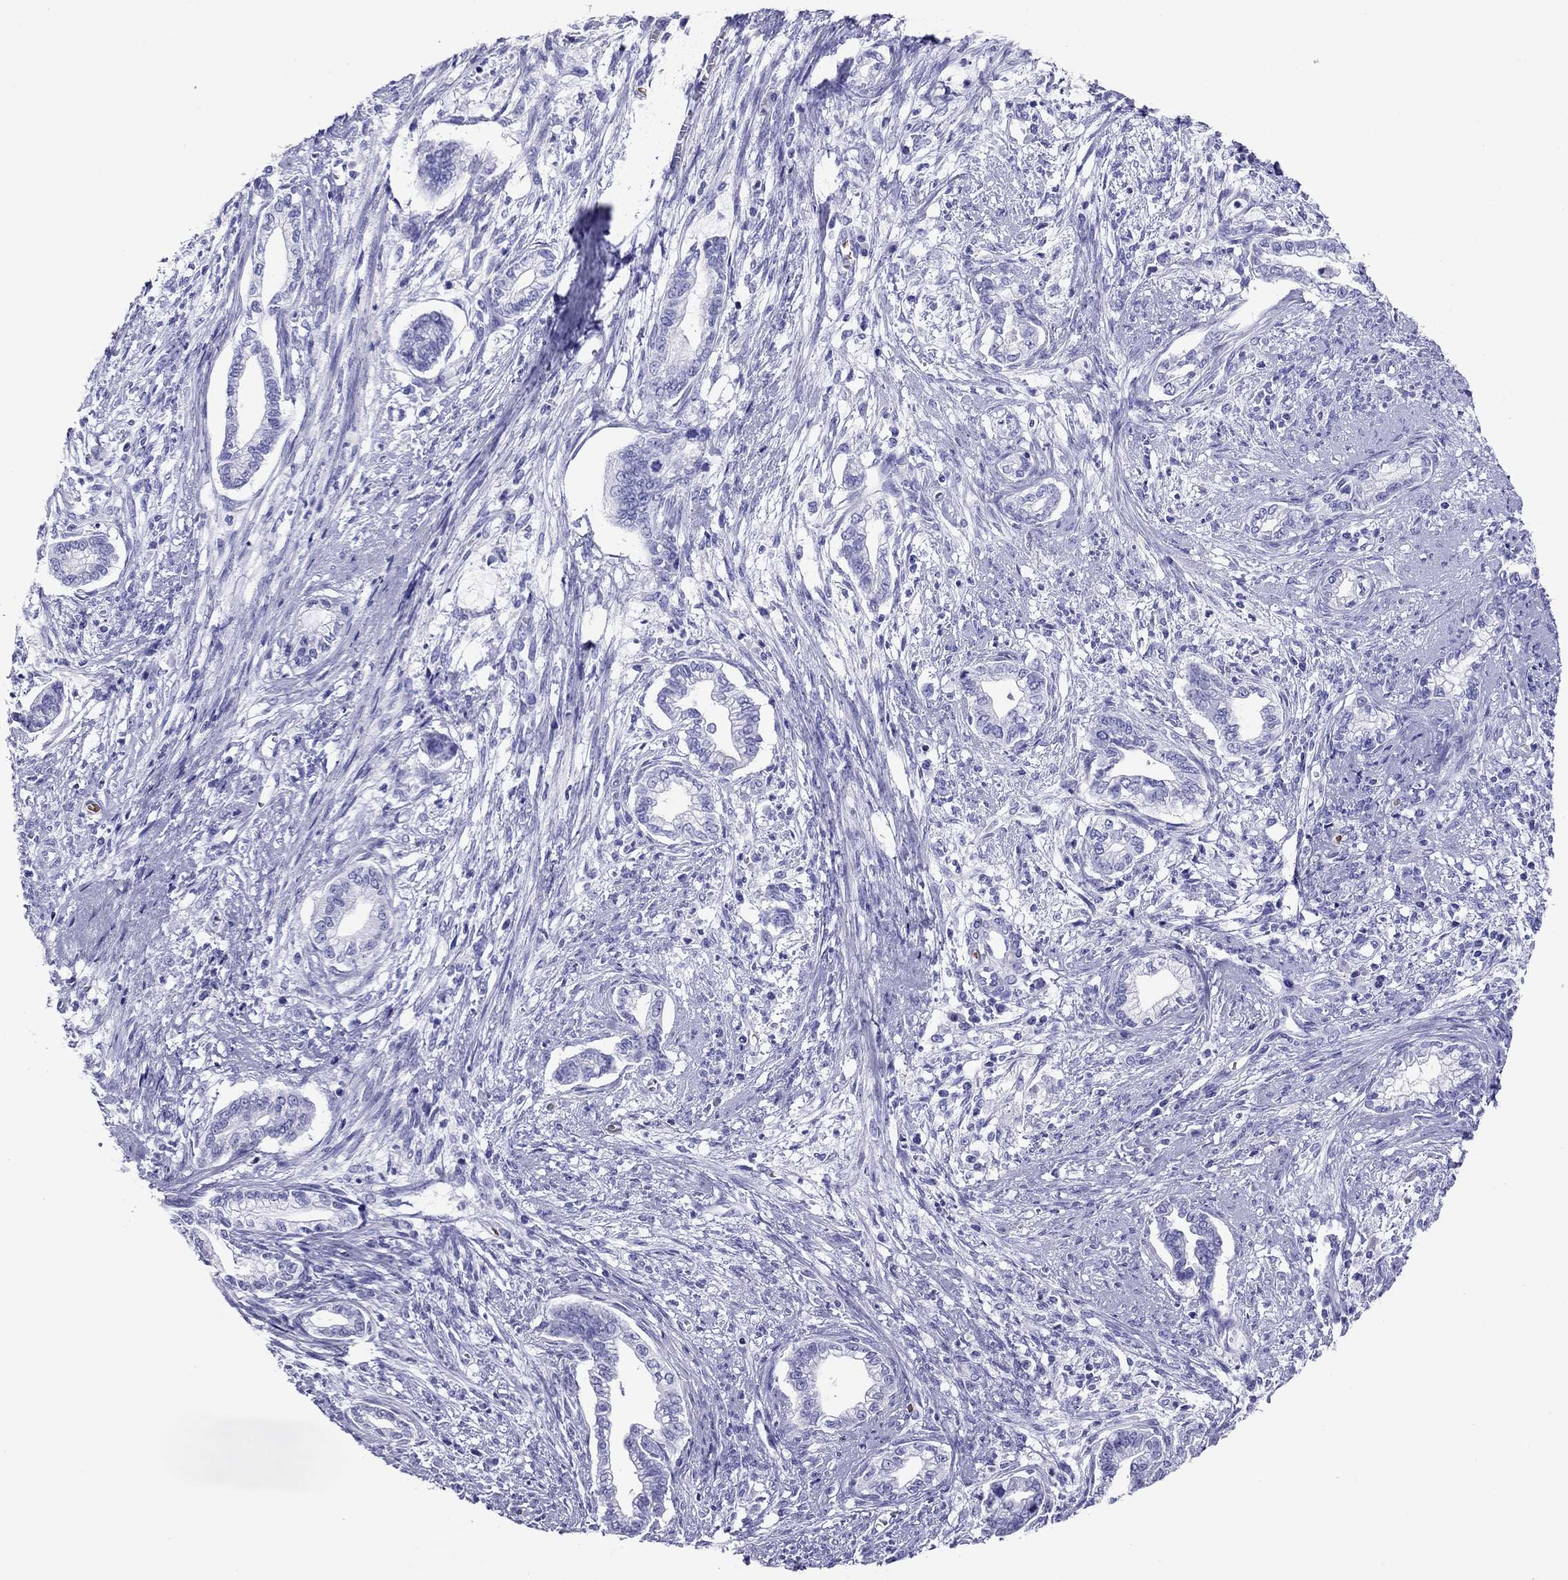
{"staining": {"intensity": "negative", "quantity": "none", "location": "none"}, "tissue": "cervical cancer", "cell_type": "Tumor cells", "image_type": "cancer", "snomed": [{"axis": "morphology", "description": "Adenocarcinoma, NOS"}, {"axis": "topography", "description": "Cervix"}], "caption": "DAB immunohistochemical staining of cervical cancer displays no significant staining in tumor cells. (DAB immunohistochemistry (IHC) with hematoxylin counter stain).", "gene": "PTPRN", "patient": {"sex": "female", "age": 62}}